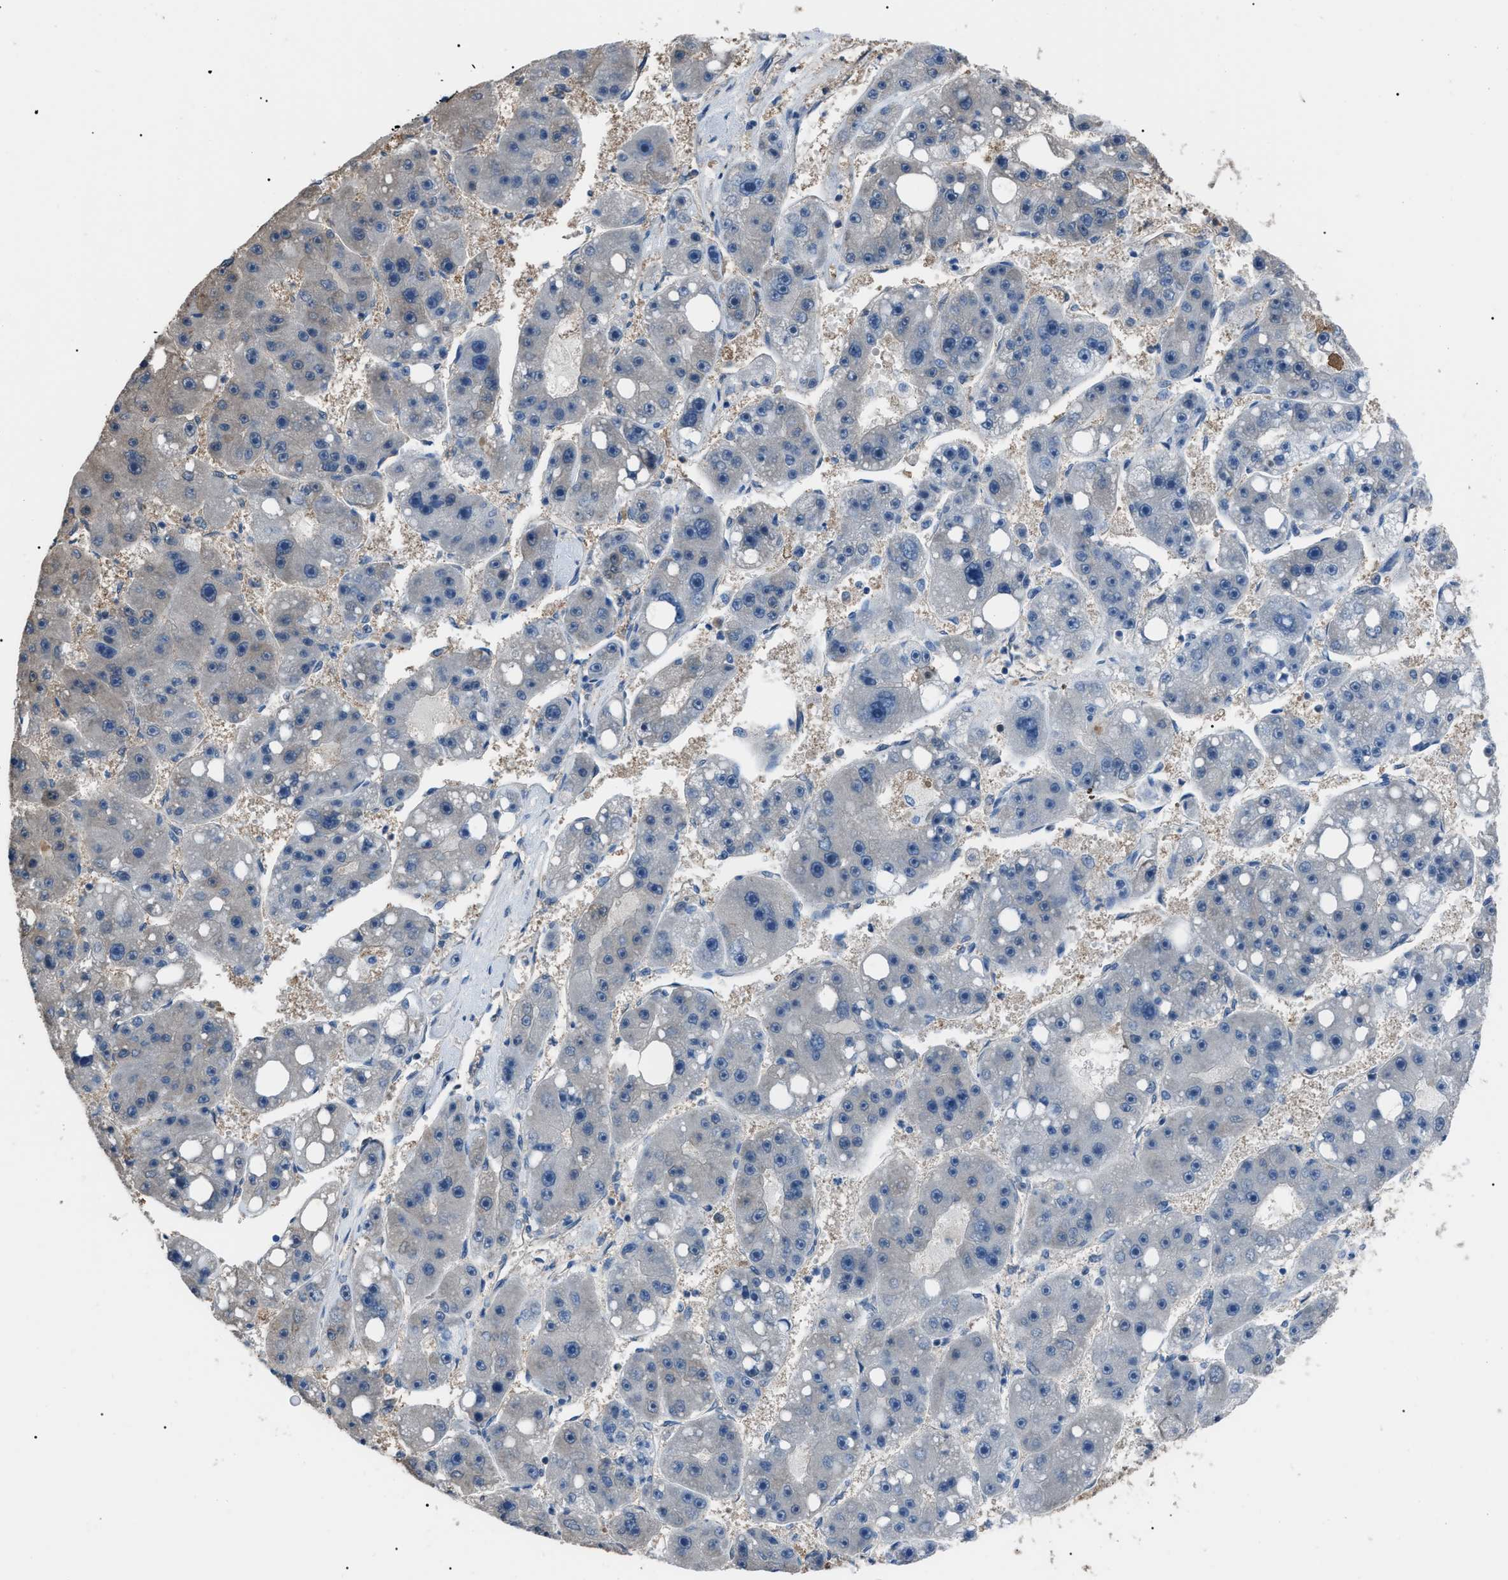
{"staining": {"intensity": "negative", "quantity": "none", "location": "none"}, "tissue": "liver cancer", "cell_type": "Tumor cells", "image_type": "cancer", "snomed": [{"axis": "morphology", "description": "Carcinoma, Hepatocellular, NOS"}, {"axis": "topography", "description": "Liver"}], "caption": "The micrograph exhibits no significant expression in tumor cells of liver hepatocellular carcinoma.", "gene": "PDCD5", "patient": {"sex": "female", "age": 61}}